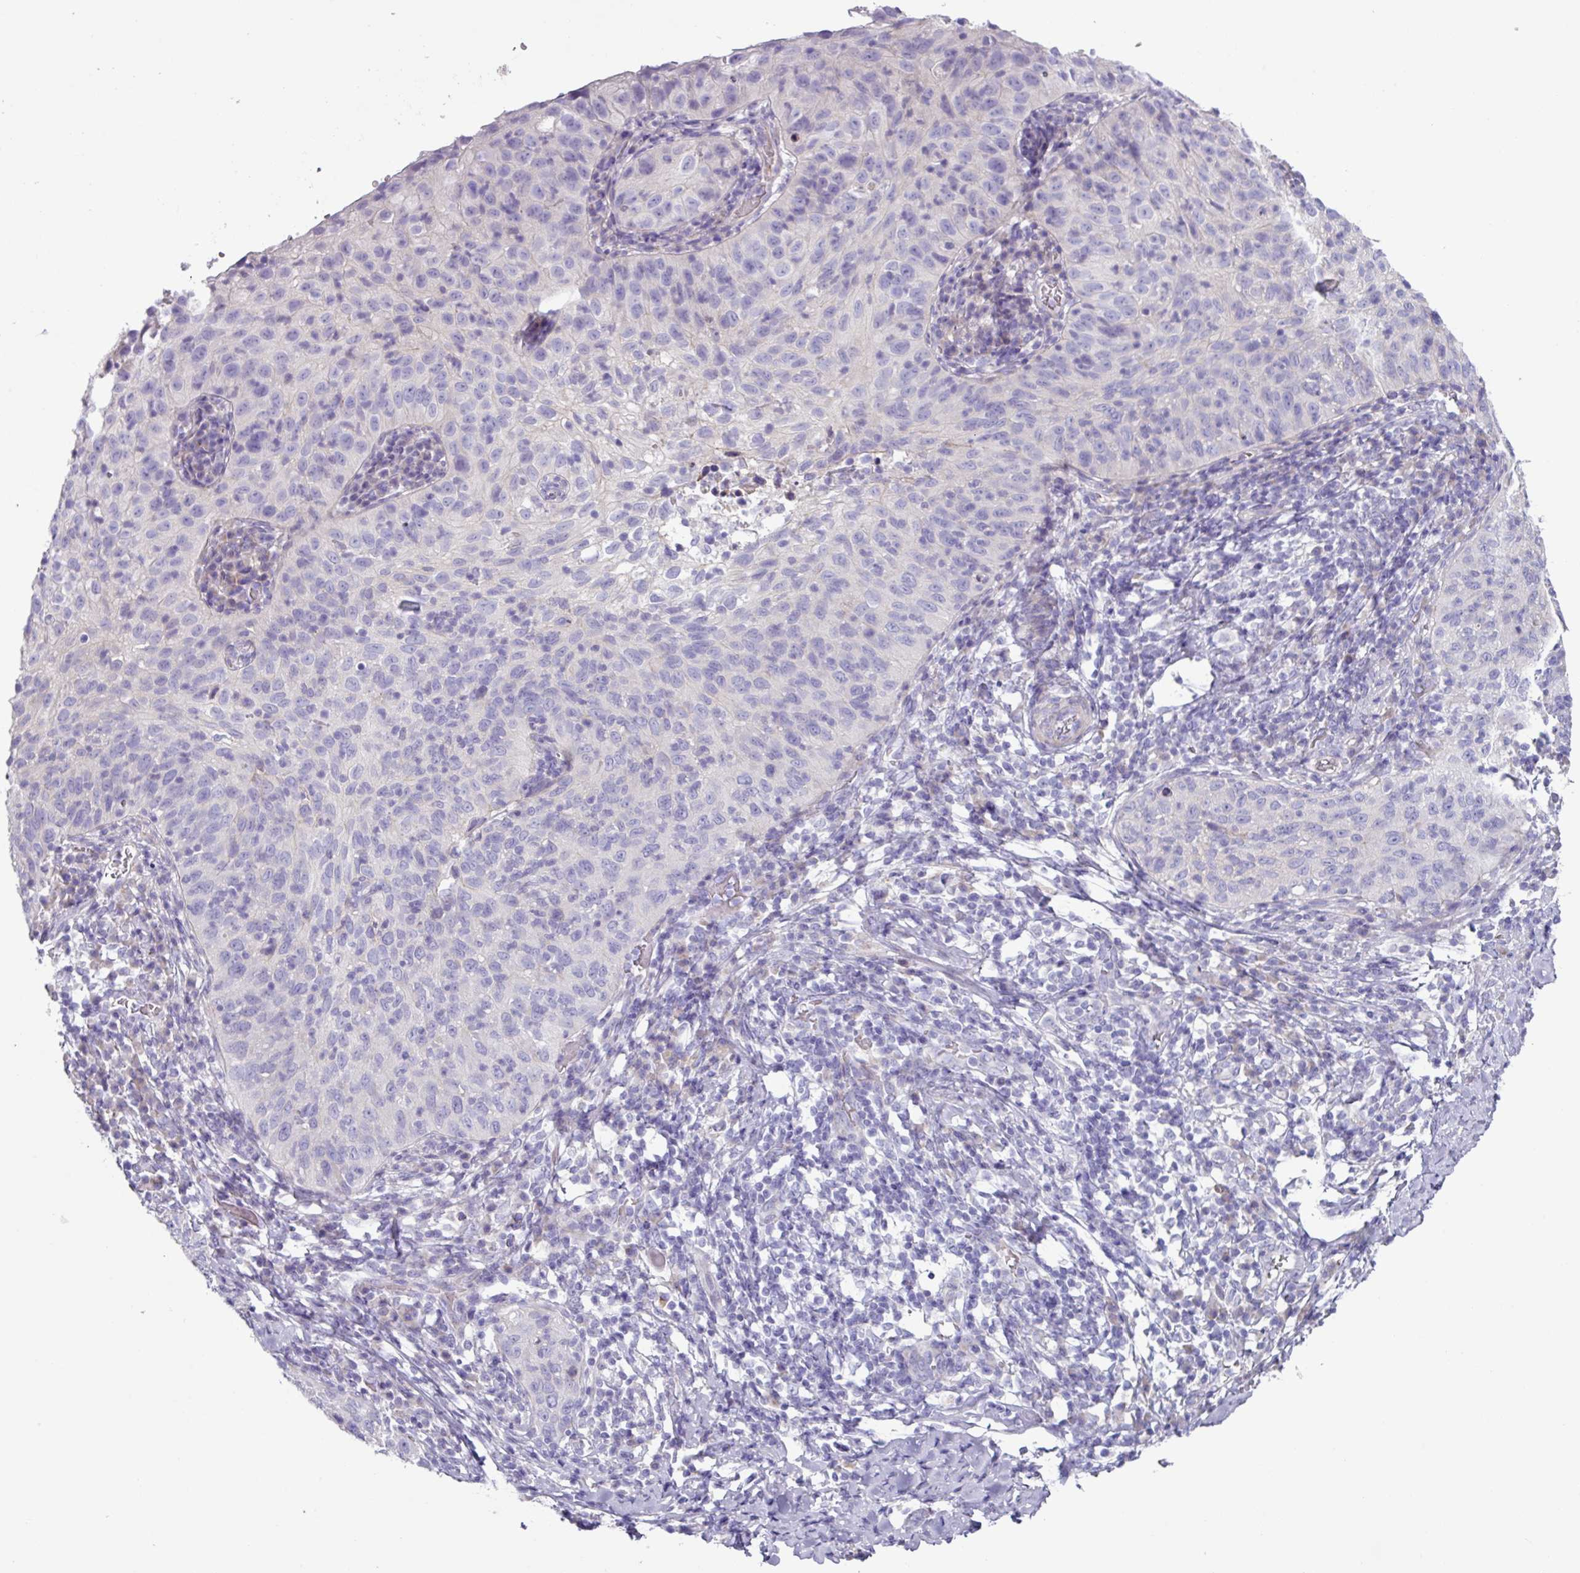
{"staining": {"intensity": "negative", "quantity": "none", "location": "none"}, "tissue": "cervical cancer", "cell_type": "Tumor cells", "image_type": "cancer", "snomed": [{"axis": "morphology", "description": "Squamous cell carcinoma, NOS"}, {"axis": "topography", "description": "Cervix"}], "caption": "An image of human cervical squamous cell carcinoma is negative for staining in tumor cells.", "gene": "RGS16", "patient": {"sex": "female", "age": 30}}